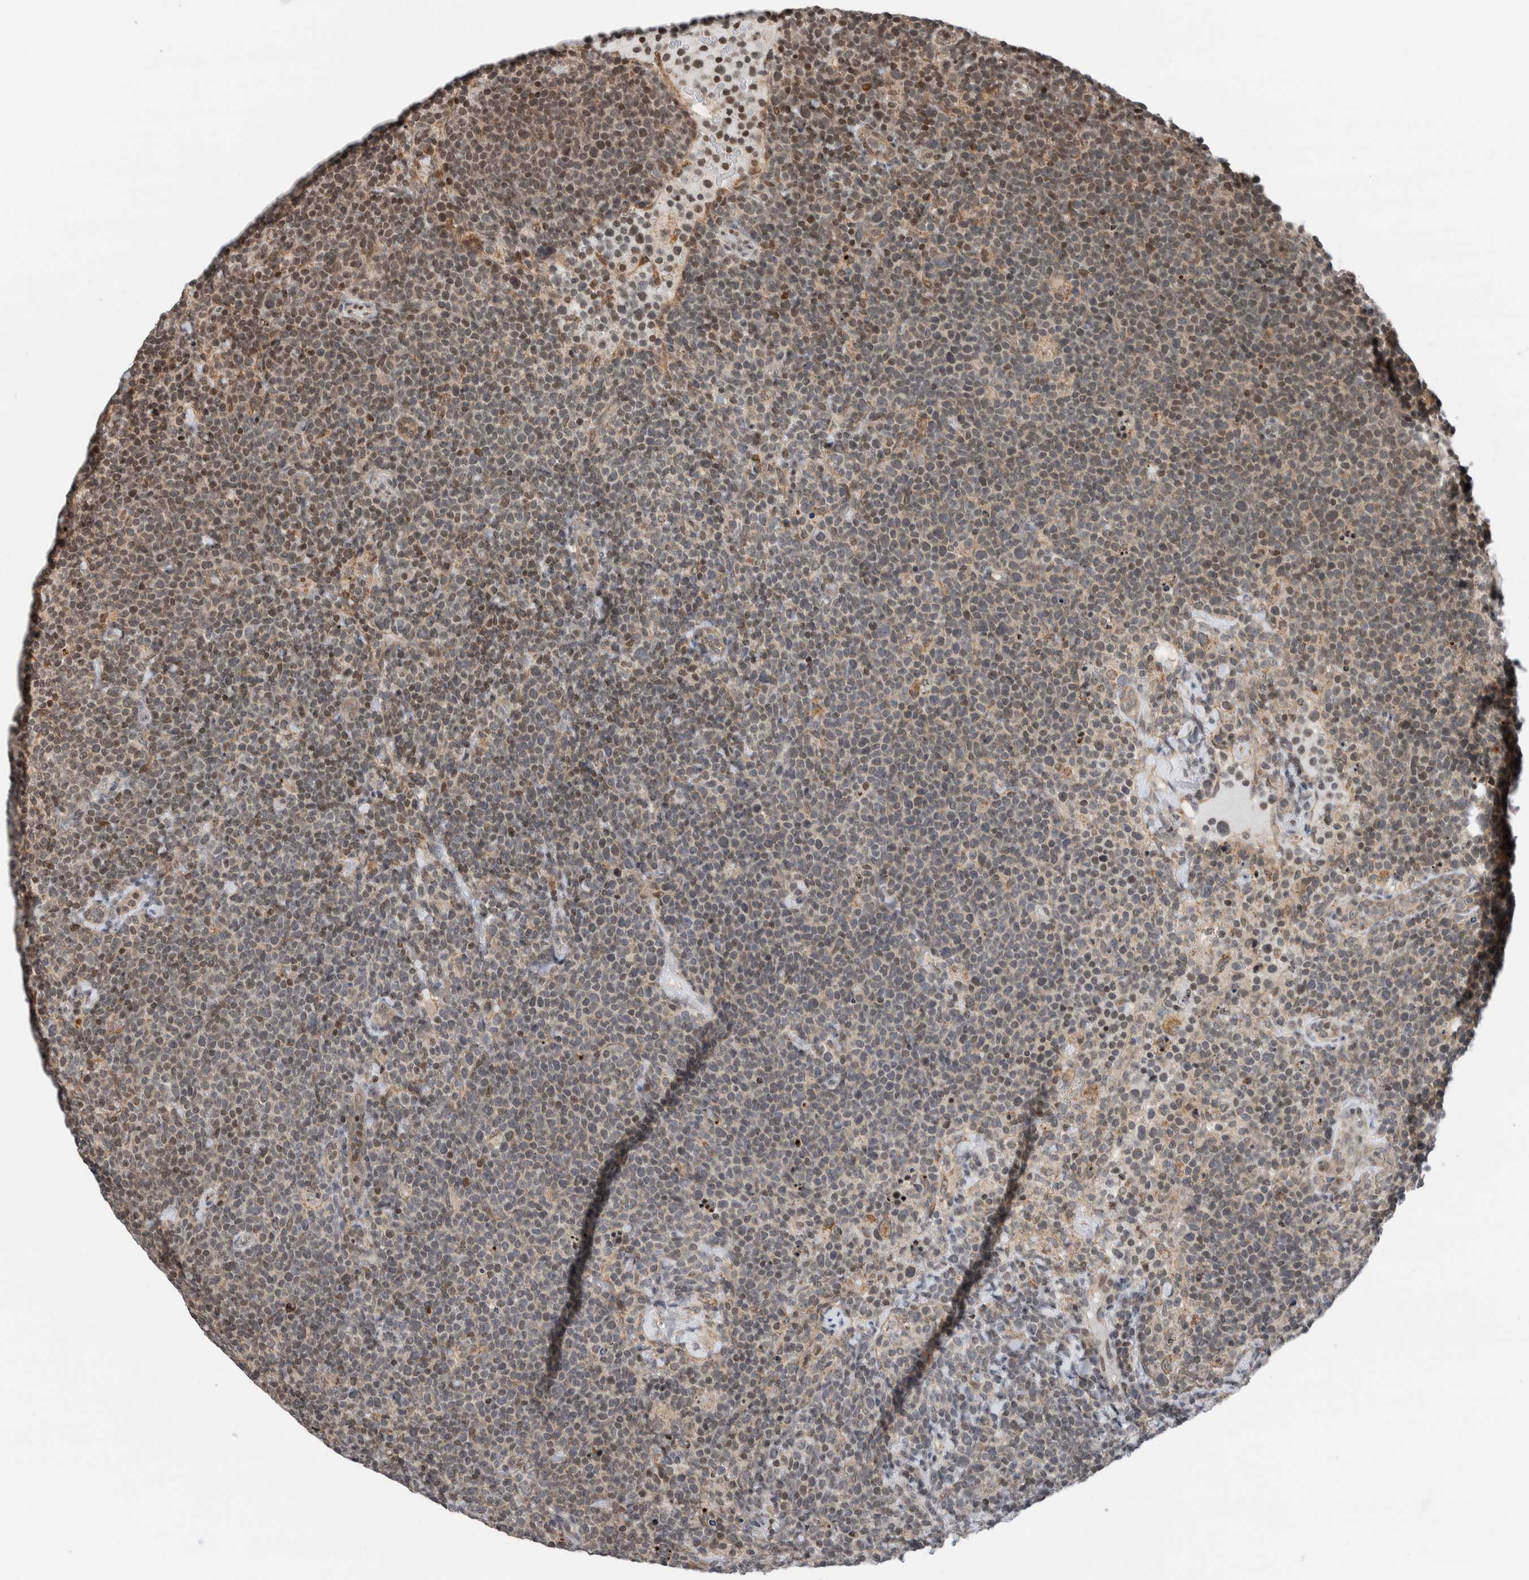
{"staining": {"intensity": "weak", "quantity": "25%-75%", "location": "cytoplasmic/membranous,nuclear"}, "tissue": "lymphoma", "cell_type": "Tumor cells", "image_type": "cancer", "snomed": [{"axis": "morphology", "description": "Malignant lymphoma, non-Hodgkin's type, High grade"}, {"axis": "topography", "description": "Lymph node"}], "caption": "A histopathology image of lymphoma stained for a protein exhibits weak cytoplasmic/membranous and nuclear brown staining in tumor cells.", "gene": "NPLOC4", "patient": {"sex": "male", "age": 61}}